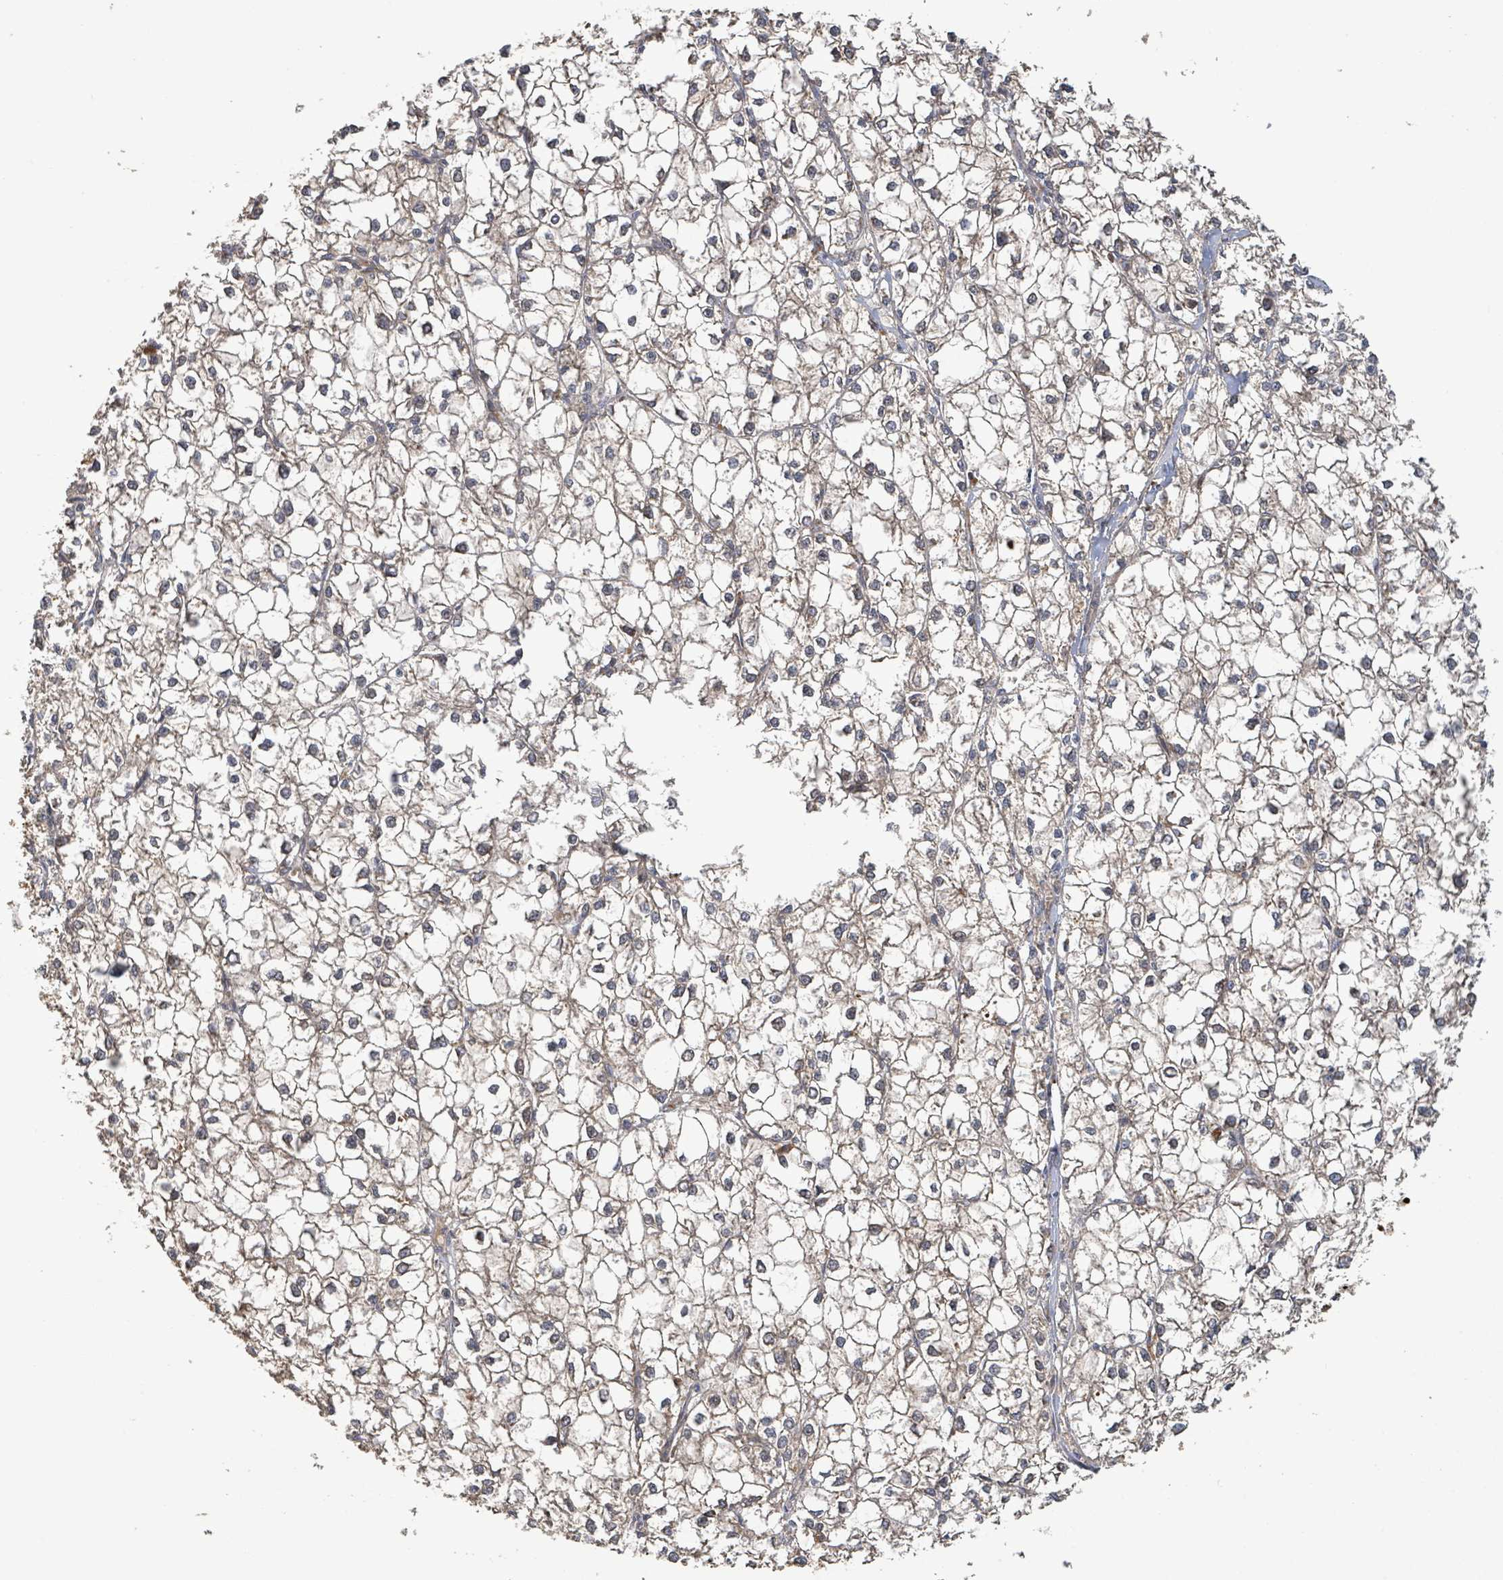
{"staining": {"intensity": "weak", "quantity": ">75%", "location": "cytoplasmic/membranous"}, "tissue": "liver cancer", "cell_type": "Tumor cells", "image_type": "cancer", "snomed": [{"axis": "morphology", "description": "Carcinoma, Hepatocellular, NOS"}, {"axis": "topography", "description": "Liver"}], "caption": "Human liver hepatocellular carcinoma stained for a protein (brown) displays weak cytoplasmic/membranous positive positivity in approximately >75% of tumor cells.", "gene": "STARD4", "patient": {"sex": "female", "age": 43}}